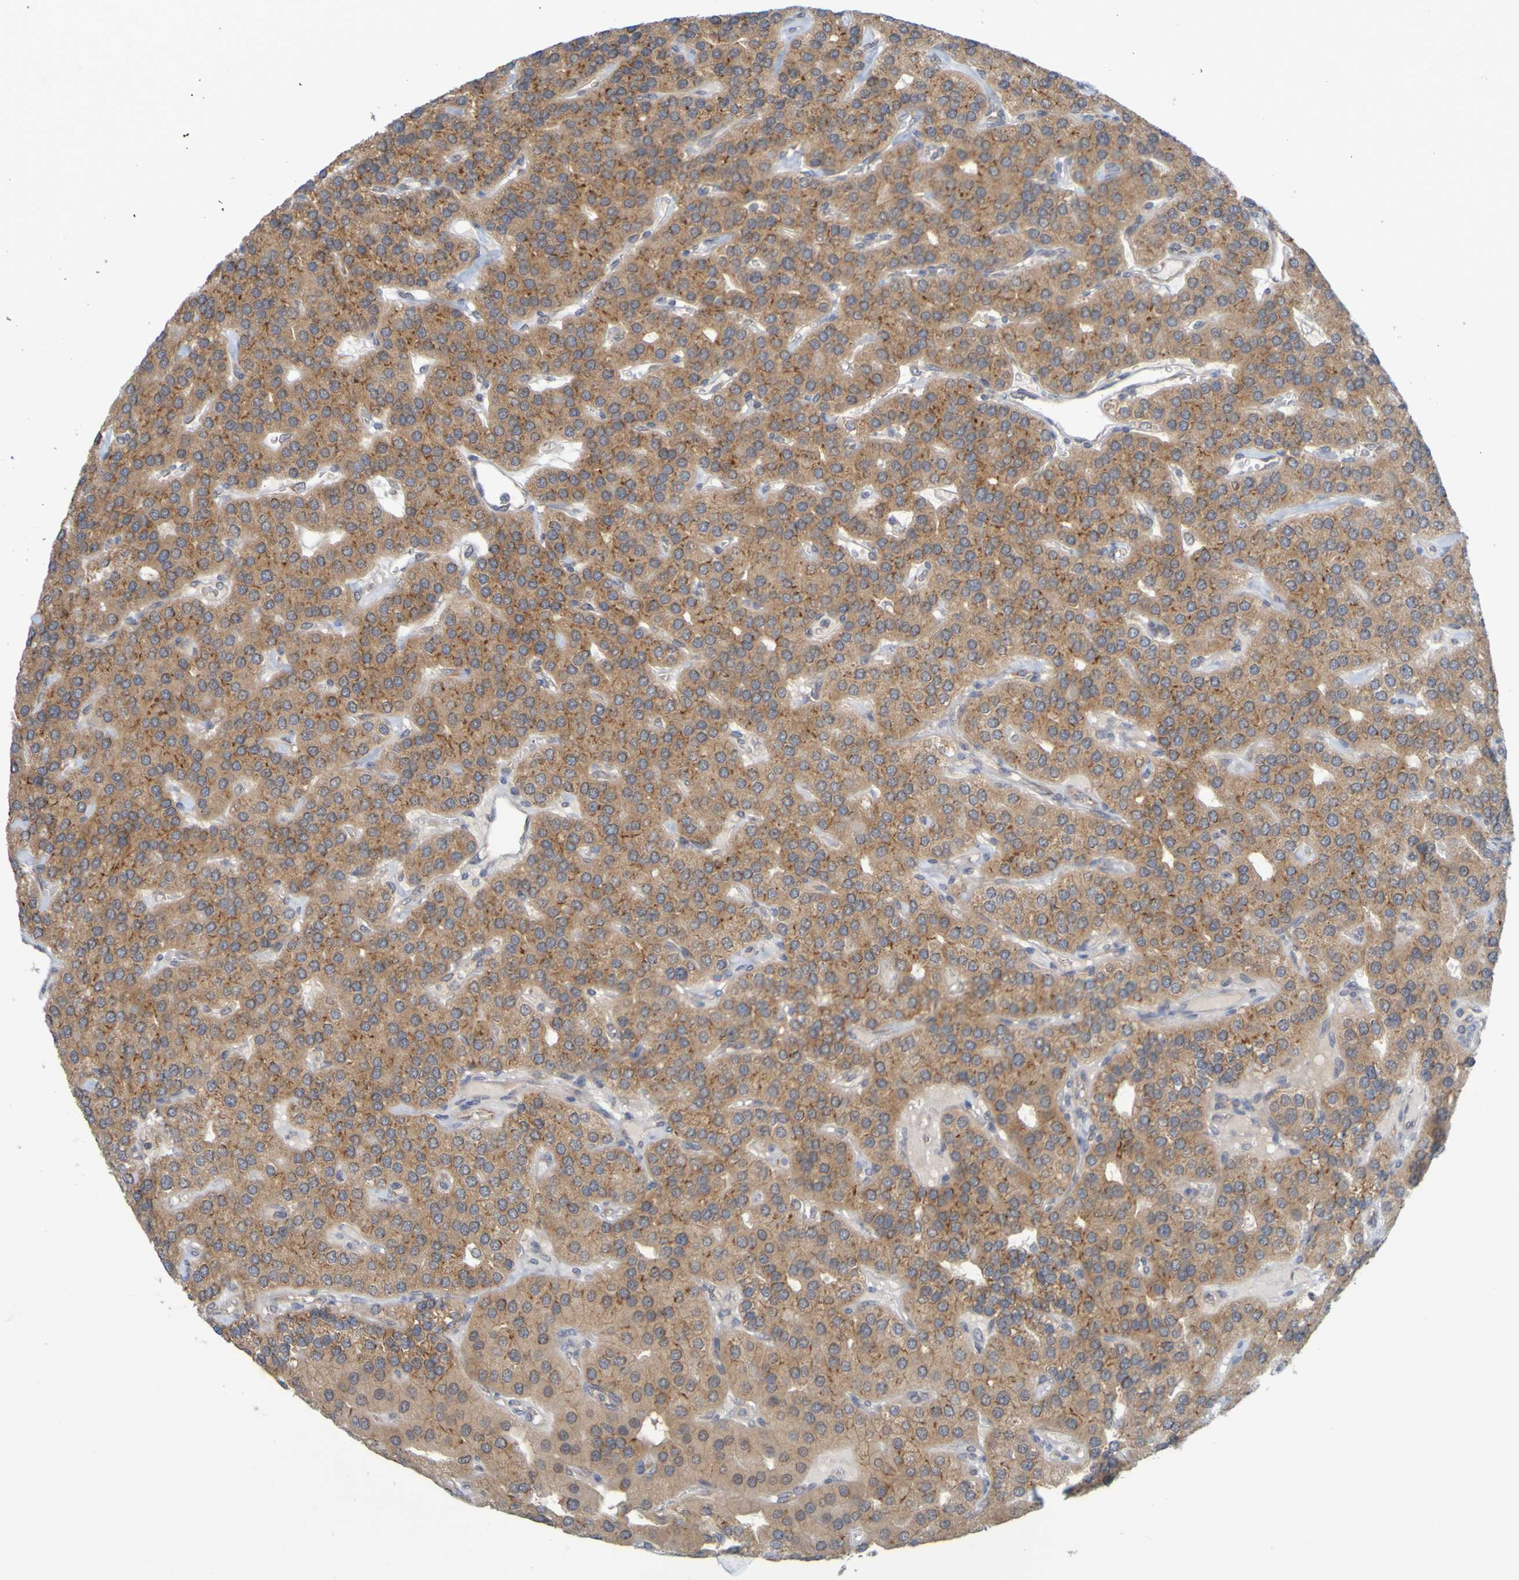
{"staining": {"intensity": "moderate", "quantity": ">75%", "location": "cytoplasmic/membranous"}, "tissue": "parathyroid gland", "cell_type": "Glandular cells", "image_type": "normal", "snomed": [{"axis": "morphology", "description": "Normal tissue, NOS"}, {"axis": "morphology", "description": "Adenoma, NOS"}, {"axis": "topography", "description": "Parathyroid gland"}], "caption": "The image displays a brown stain indicating the presence of a protein in the cytoplasmic/membranous of glandular cells in parathyroid gland. Using DAB (brown) and hematoxylin (blue) stains, captured at high magnification using brightfield microscopy.", "gene": "MOGS", "patient": {"sex": "female", "age": 86}}